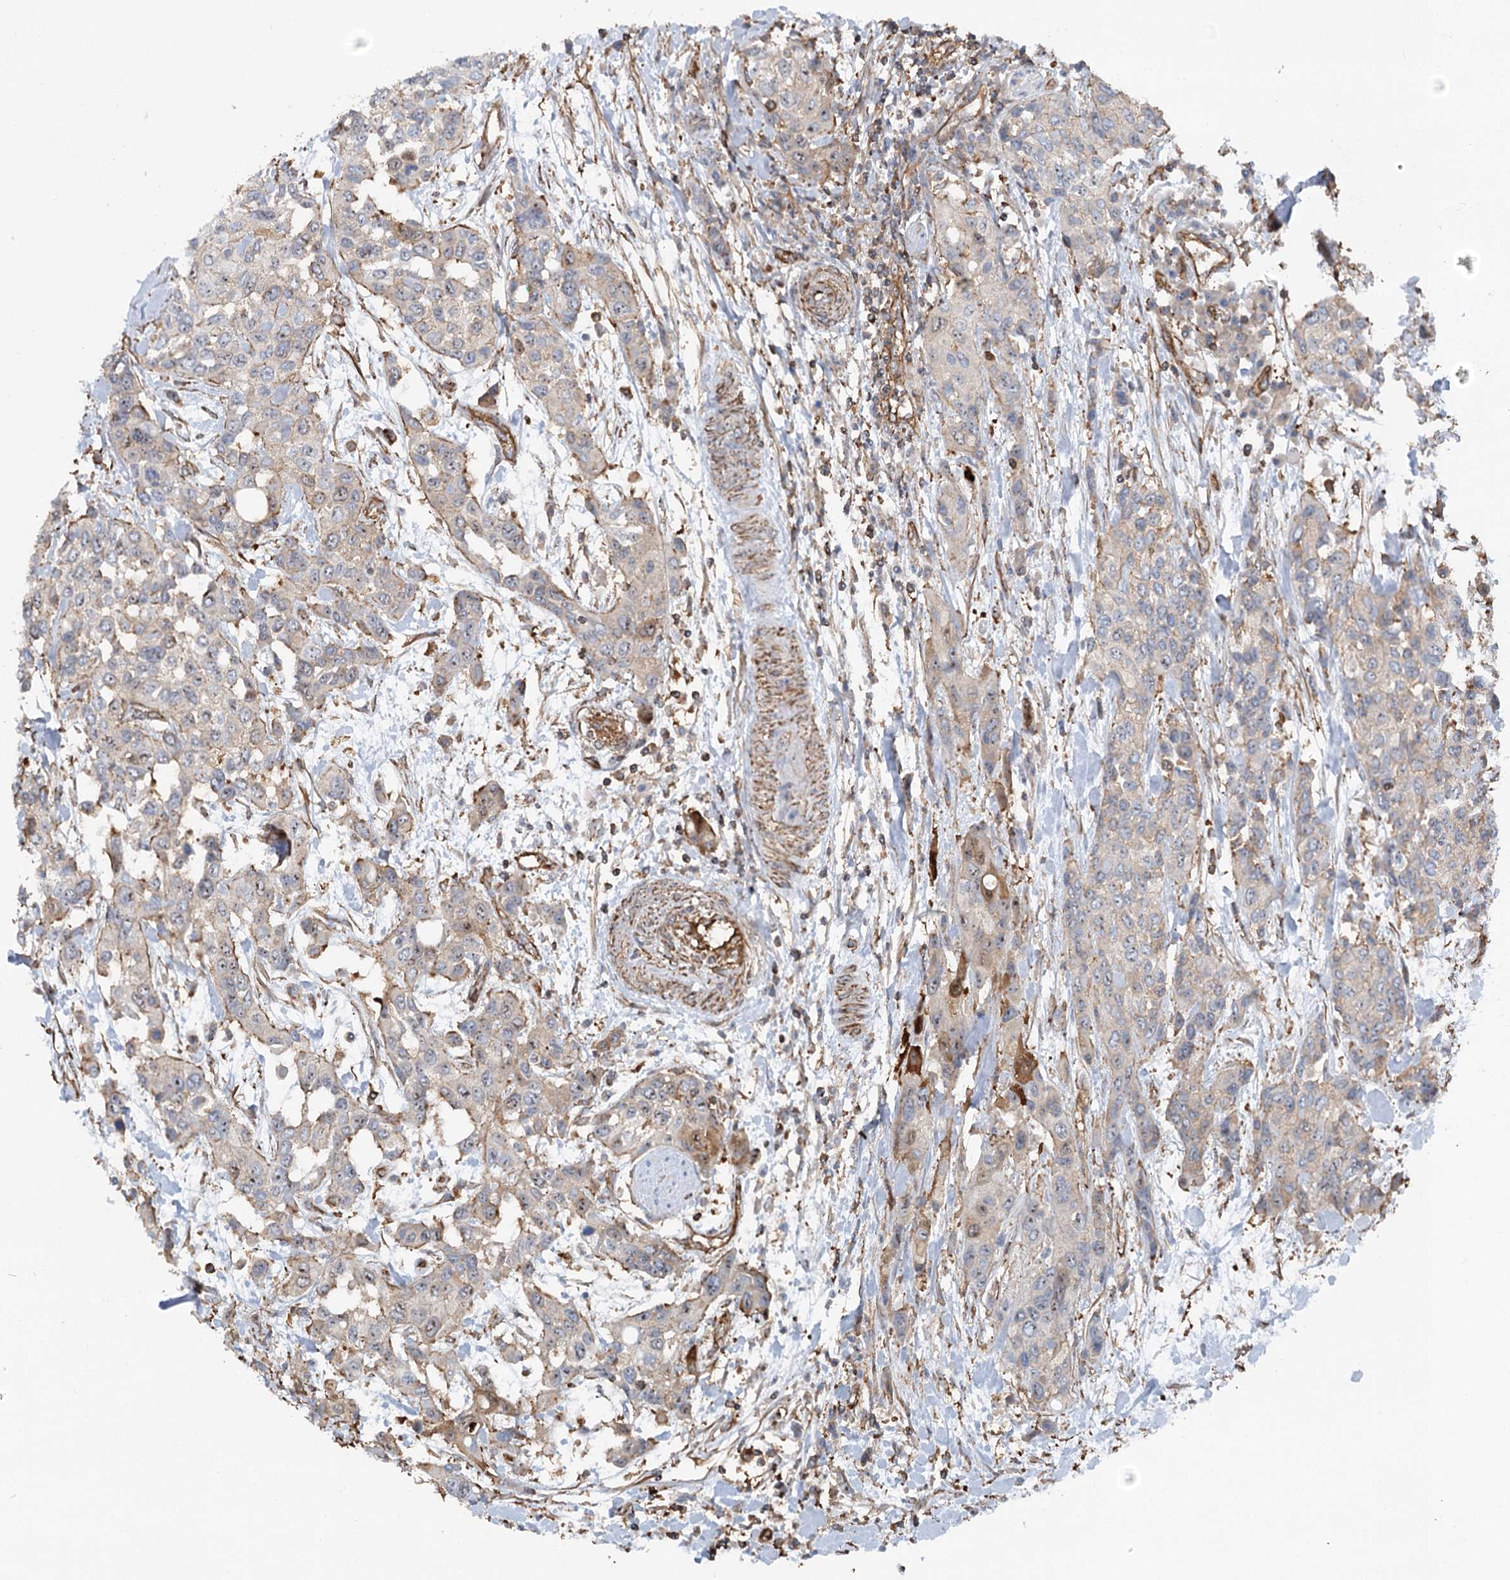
{"staining": {"intensity": "weak", "quantity": "<25%", "location": "cytoplasmic/membranous"}, "tissue": "urothelial cancer", "cell_type": "Tumor cells", "image_type": "cancer", "snomed": [{"axis": "morphology", "description": "Normal tissue, NOS"}, {"axis": "morphology", "description": "Urothelial carcinoma, High grade"}, {"axis": "topography", "description": "Vascular tissue"}, {"axis": "topography", "description": "Urinary bladder"}], "caption": "IHC micrograph of high-grade urothelial carcinoma stained for a protein (brown), which shows no positivity in tumor cells. Brightfield microscopy of immunohistochemistry stained with DAB (brown) and hematoxylin (blue), captured at high magnification.", "gene": "WDR36", "patient": {"sex": "female", "age": 56}}